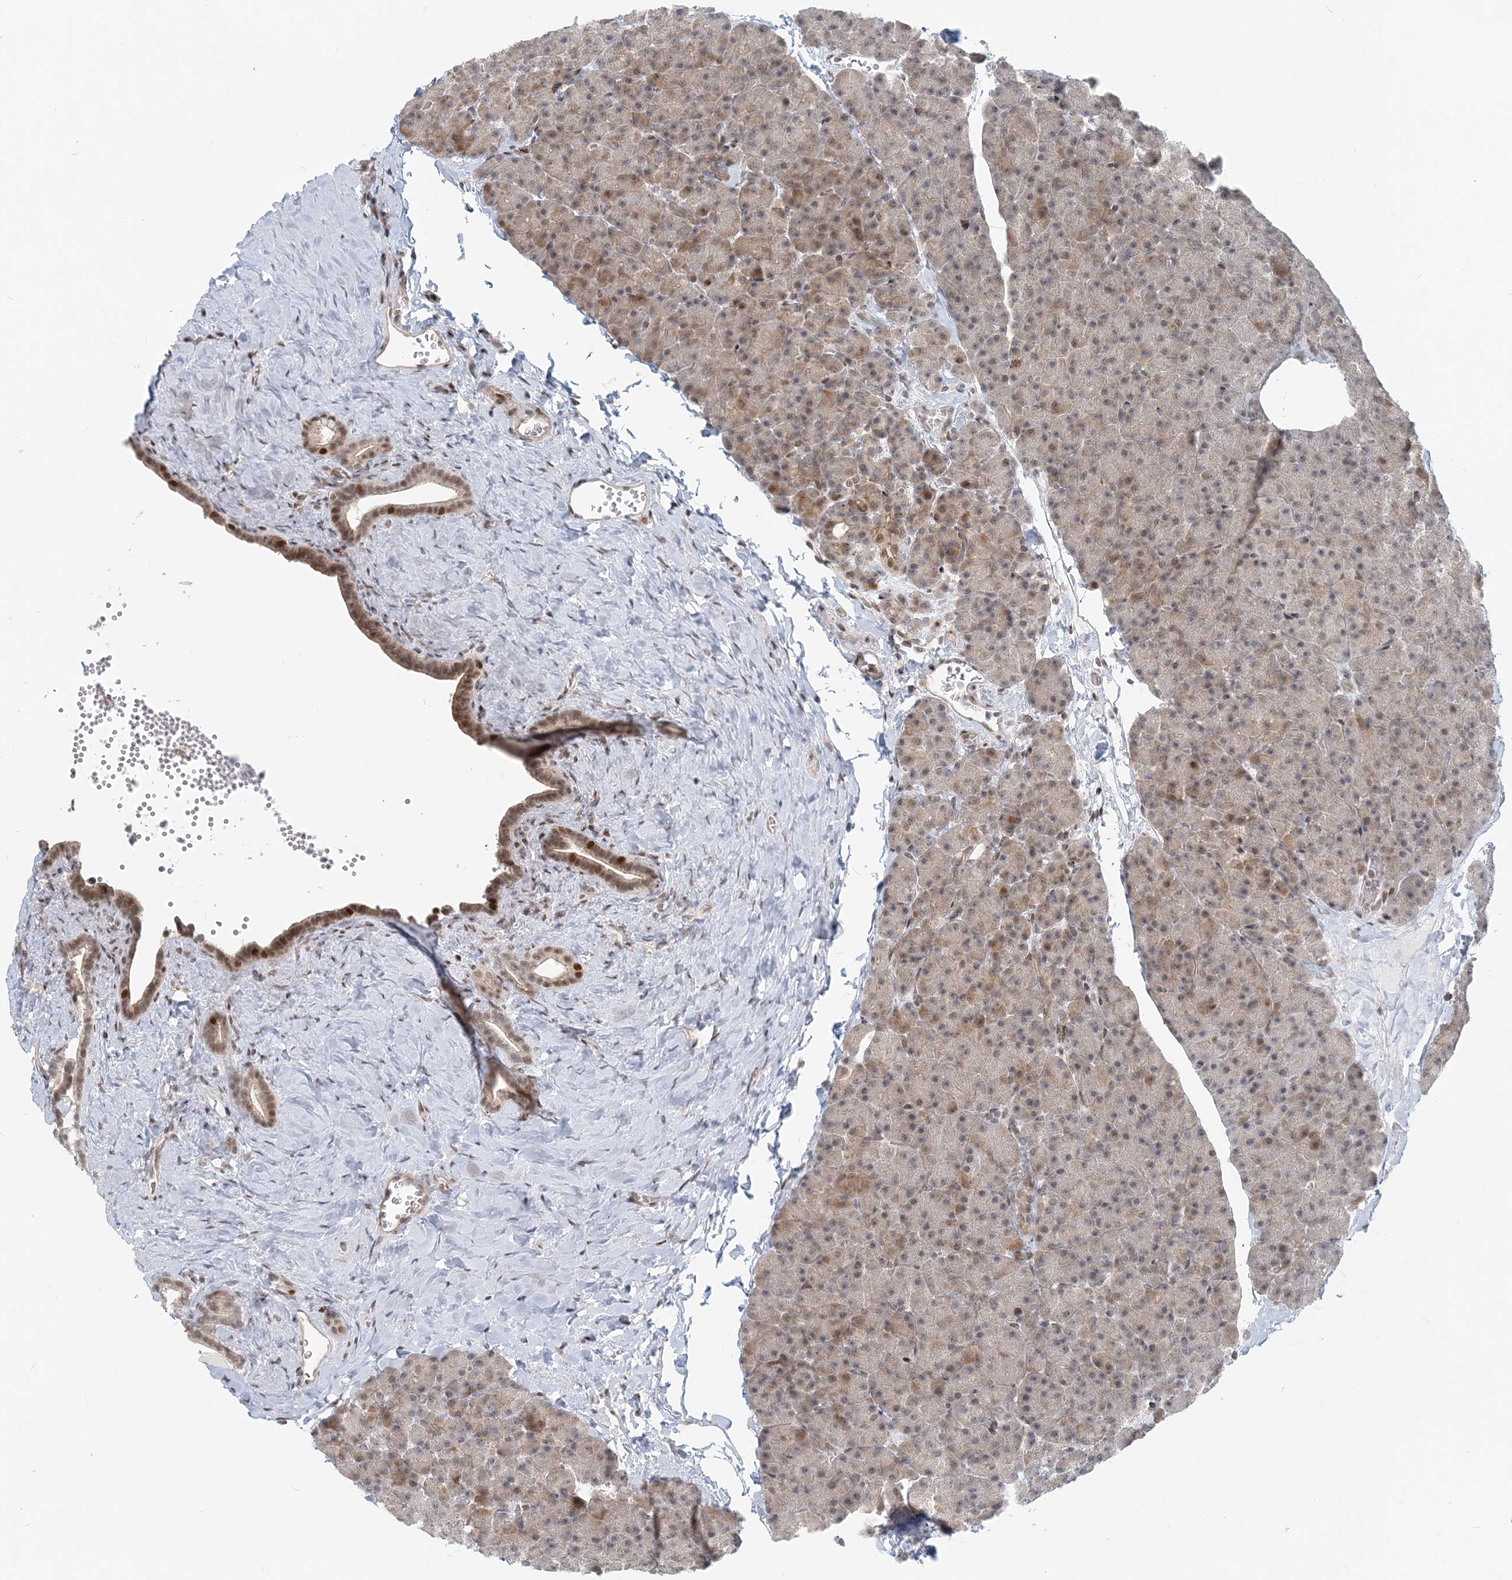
{"staining": {"intensity": "moderate", "quantity": "<25%", "location": "cytoplasmic/membranous,nuclear"}, "tissue": "pancreas", "cell_type": "Exocrine glandular cells", "image_type": "normal", "snomed": [{"axis": "morphology", "description": "Normal tissue, NOS"}, {"axis": "morphology", "description": "Carcinoid, malignant, NOS"}, {"axis": "topography", "description": "Pancreas"}], "caption": "Protein expression analysis of unremarkable human pancreas reveals moderate cytoplasmic/membranous,nuclear staining in about <25% of exocrine glandular cells.", "gene": "BAZ1B", "patient": {"sex": "female", "age": 35}}